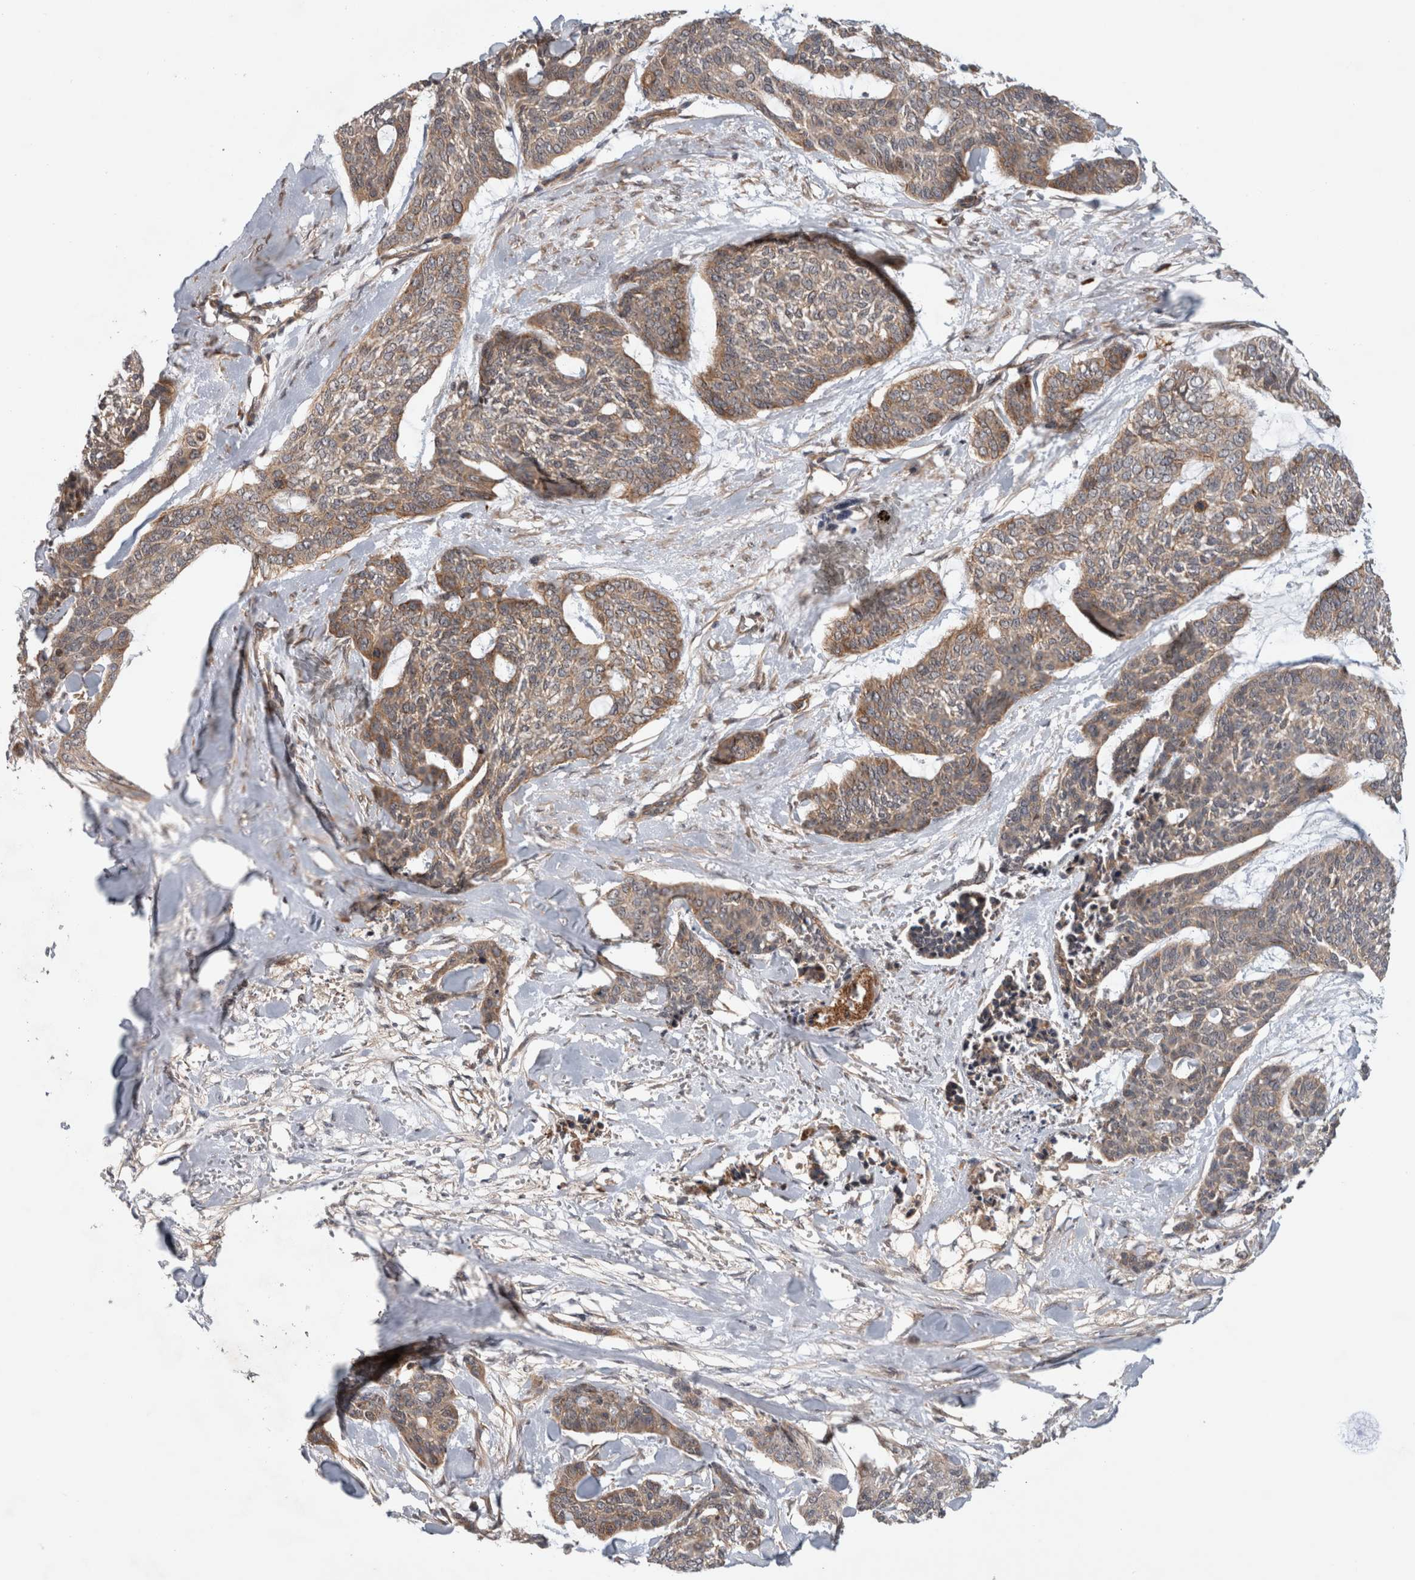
{"staining": {"intensity": "weak", "quantity": ">75%", "location": "cytoplasmic/membranous"}, "tissue": "skin cancer", "cell_type": "Tumor cells", "image_type": "cancer", "snomed": [{"axis": "morphology", "description": "Basal cell carcinoma"}, {"axis": "topography", "description": "Skin"}], "caption": "Immunohistochemistry of human basal cell carcinoma (skin) exhibits low levels of weak cytoplasmic/membranous staining in approximately >75% of tumor cells.", "gene": "ADGRL3", "patient": {"sex": "female", "age": 64}}